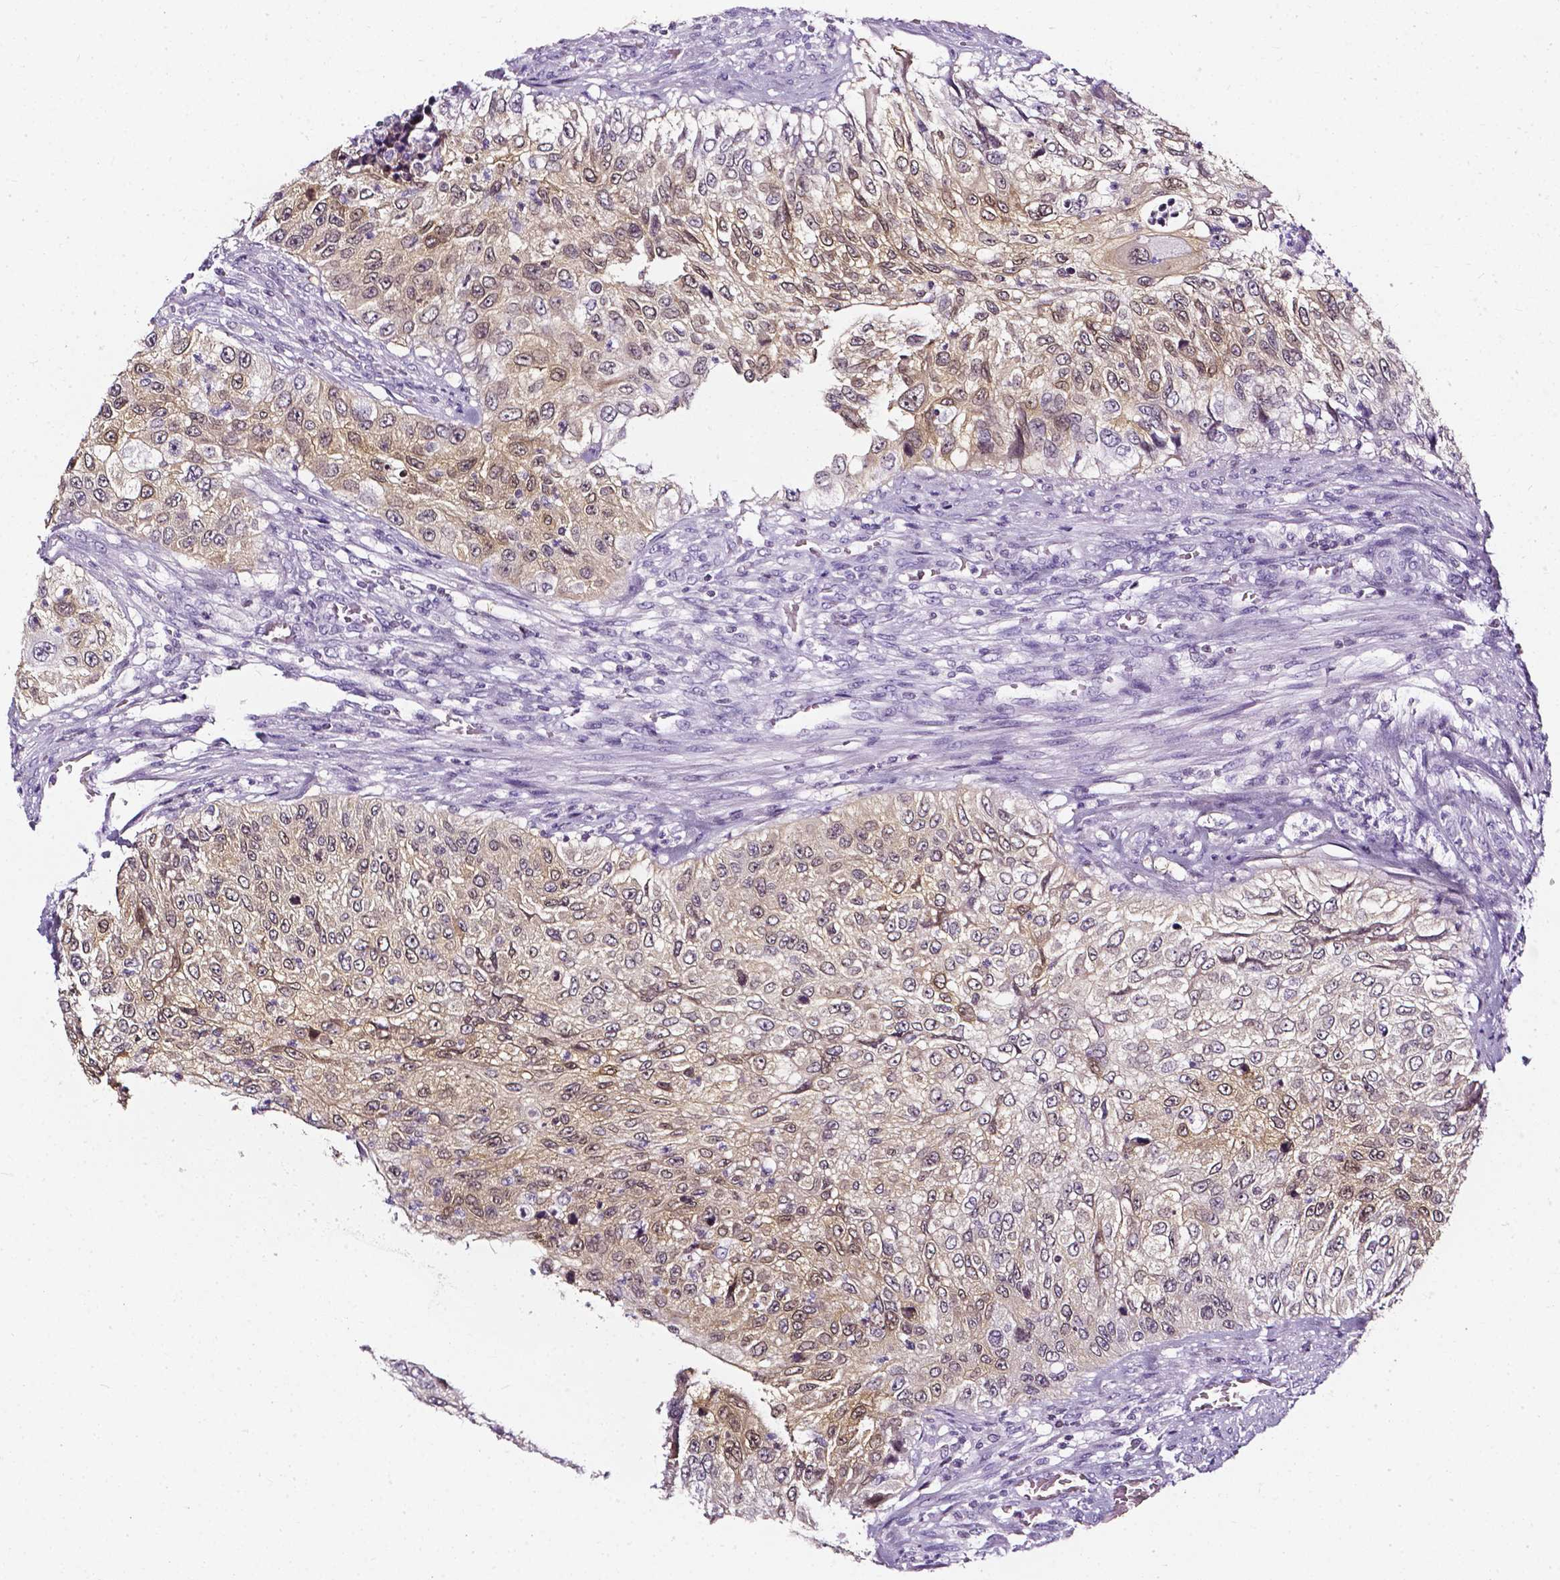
{"staining": {"intensity": "moderate", "quantity": "25%-75%", "location": "cytoplasmic/membranous"}, "tissue": "urothelial cancer", "cell_type": "Tumor cells", "image_type": "cancer", "snomed": [{"axis": "morphology", "description": "Urothelial carcinoma, High grade"}, {"axis": "topography", "description": "Urinary bladder"}], "caption": "Urothelial cancer stained for a protein (brown) shows moderate cytoplasmic/membranous positive positivity in about 25%-75% of tumor cells.", "gene": "AKR1B10", "patient": {"sex": "female", "age": 60}}